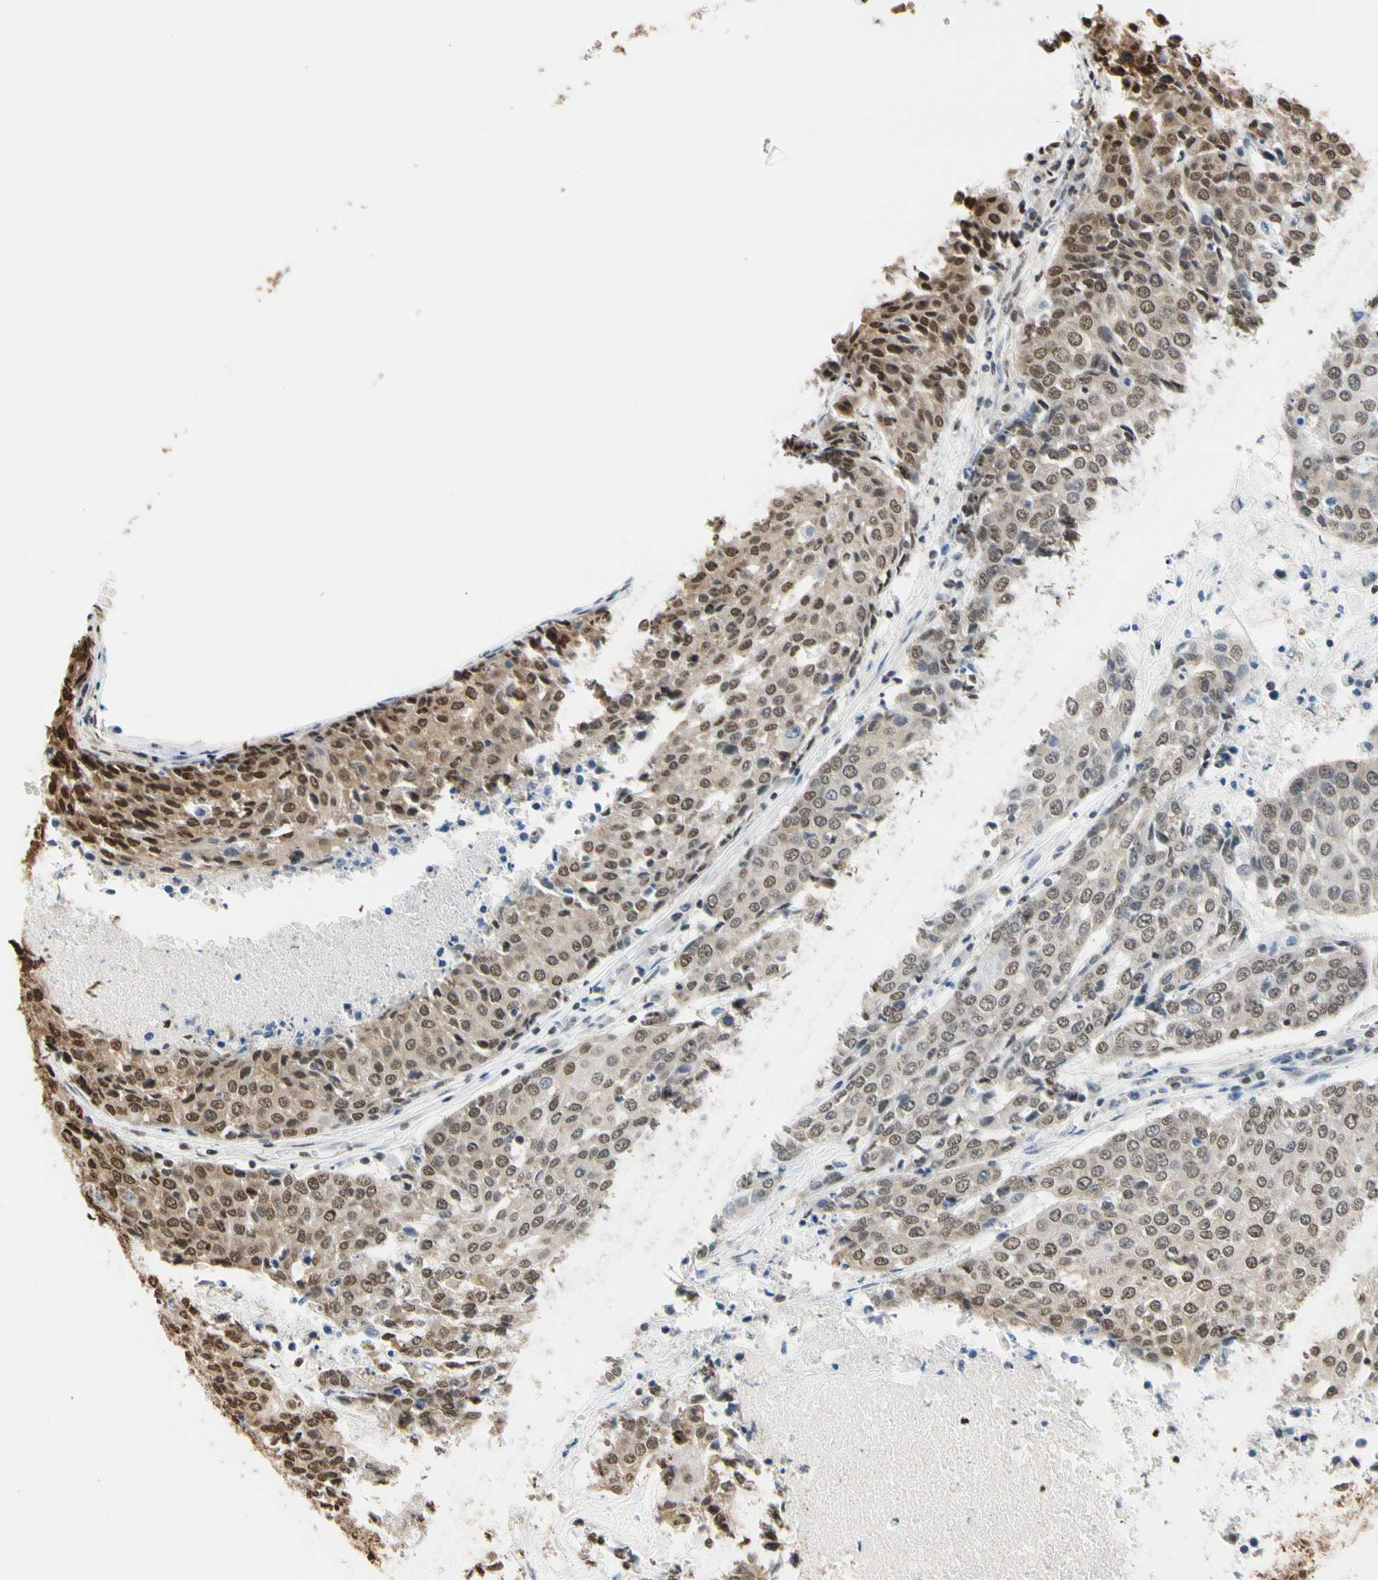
{"staining": {"intensity": "moderate", "quantity": ">75%", "location": "cytoplasmic/membranous,nuclear"}, "tissue": "urothelial cancer", "cell_type": "Tumor cells", "image_type": "cancer", "snomed": [{"axis": "morphology", "description": "Urothelial carcinoma, High grade"}, {"axis": "topography", "description": "Urinary bladder"}], "caption": "This histopathology image exhibits high-grade urothelial carcinoma stained with IHC to label a protein in brown. The cytoplasmic/membranous and nuclear of tumor cells show moderate positivity for the protein. Nuclei are counter-stained blue.", "gene": "HNRNPK", "patient": {"sex": "female", "age": 85}}